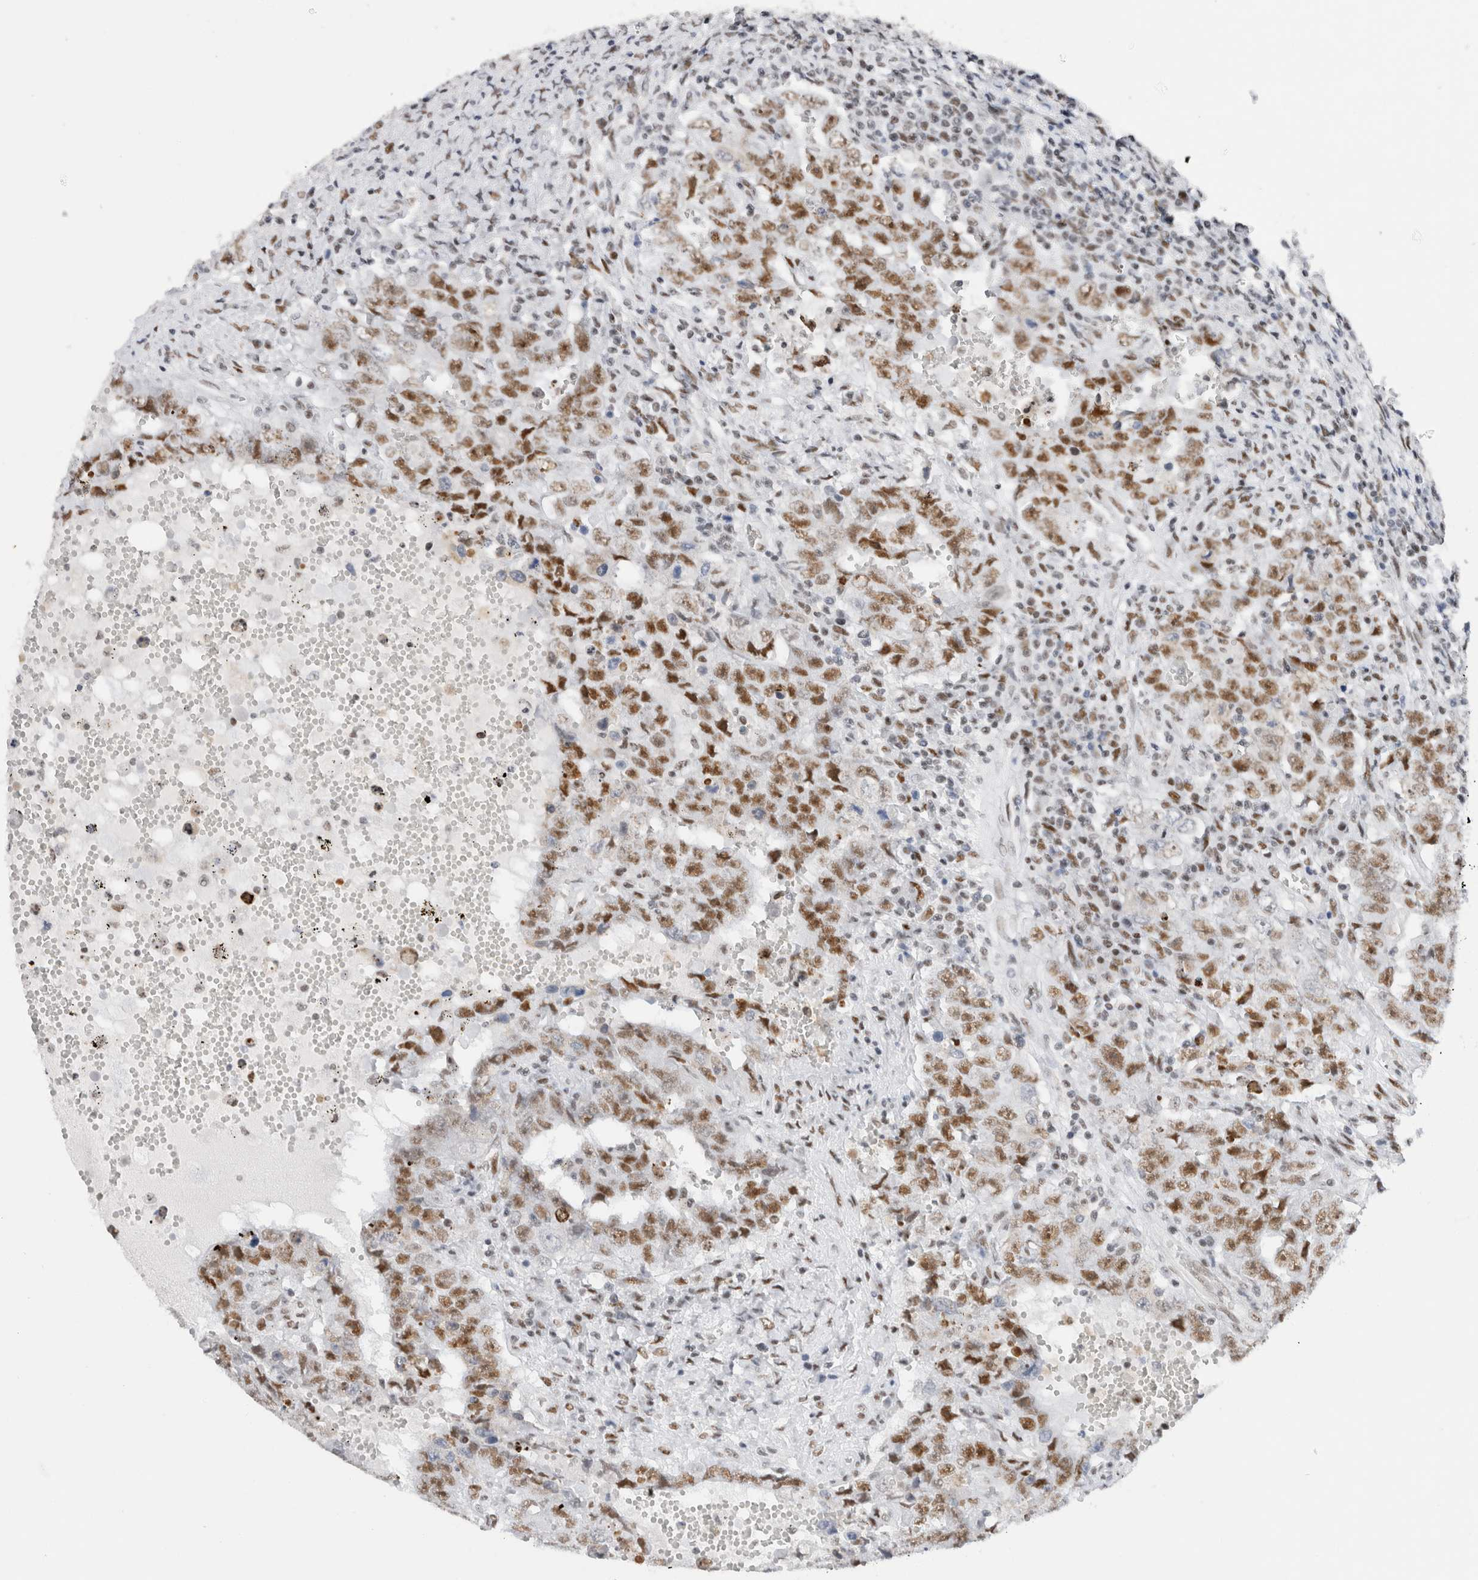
{"staining": {"intensity": "moderate", "quantity": ">75%", "location": "nuclear"}, "tissue": "testis cancer", "cell_type": "Tumor cells", "image_type": "cancer", "snomed": [{"axis": "morphology", "description": "Carcinoma, Embryonal, NOS"}, {"axis": "topography", "description": "Testis"}], "caption": "Moderate nuclear expression for a protein is seen in approximately >75% of tumor cells of testis cancer using immunohistochemistry (IHC).", "gene": "COPS7A", "patient": {"sex": "male", "age": 26}}